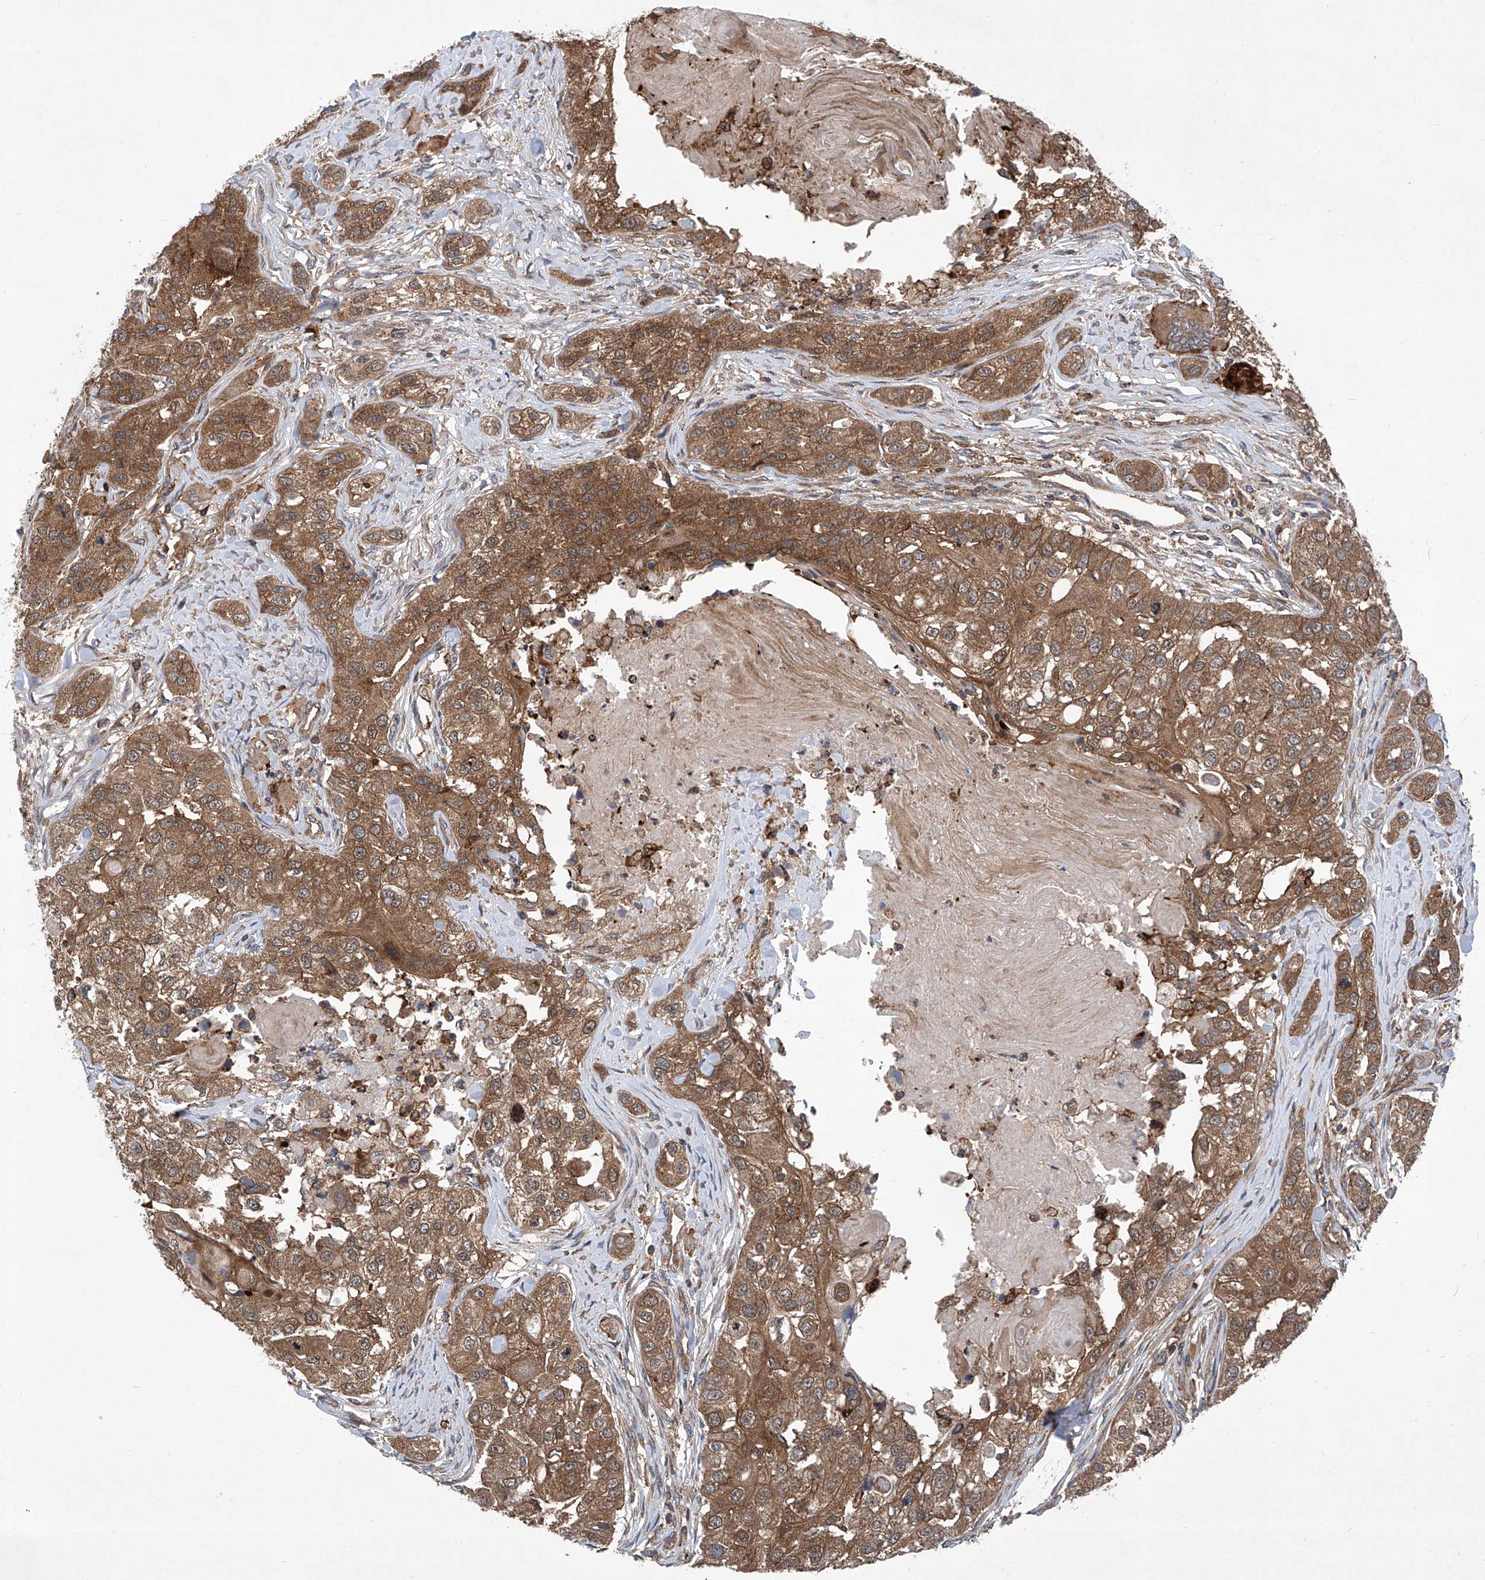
{"staining": {"intensity": "moderate", "quantity": ">75%", "location": "cytoplasmic/membranous"}, "tissue": "head and neck cancer", "cell_type": "Tumor cells", "image_type": "cancer", "snomed": [{"axis": "morphology", "description": "Normal tissue, NOS"}, {"axis": "morphology", "description": "Squamous cell carcinoma, NOS"}, {"axis": "topography", "description": "Skeletal muscle"}, {"axis": "topography", "description": "Head-Neck"}], "caption": "Approximately >75% of tumor cells in head and neck squamous cell carcinoma exhibit moderate cytoplasmic/membranous protein expression as visualized by brown immunohistochemical staining.", "gene": "SMAP1", "patient": {"sex": "male", "age": 51}}